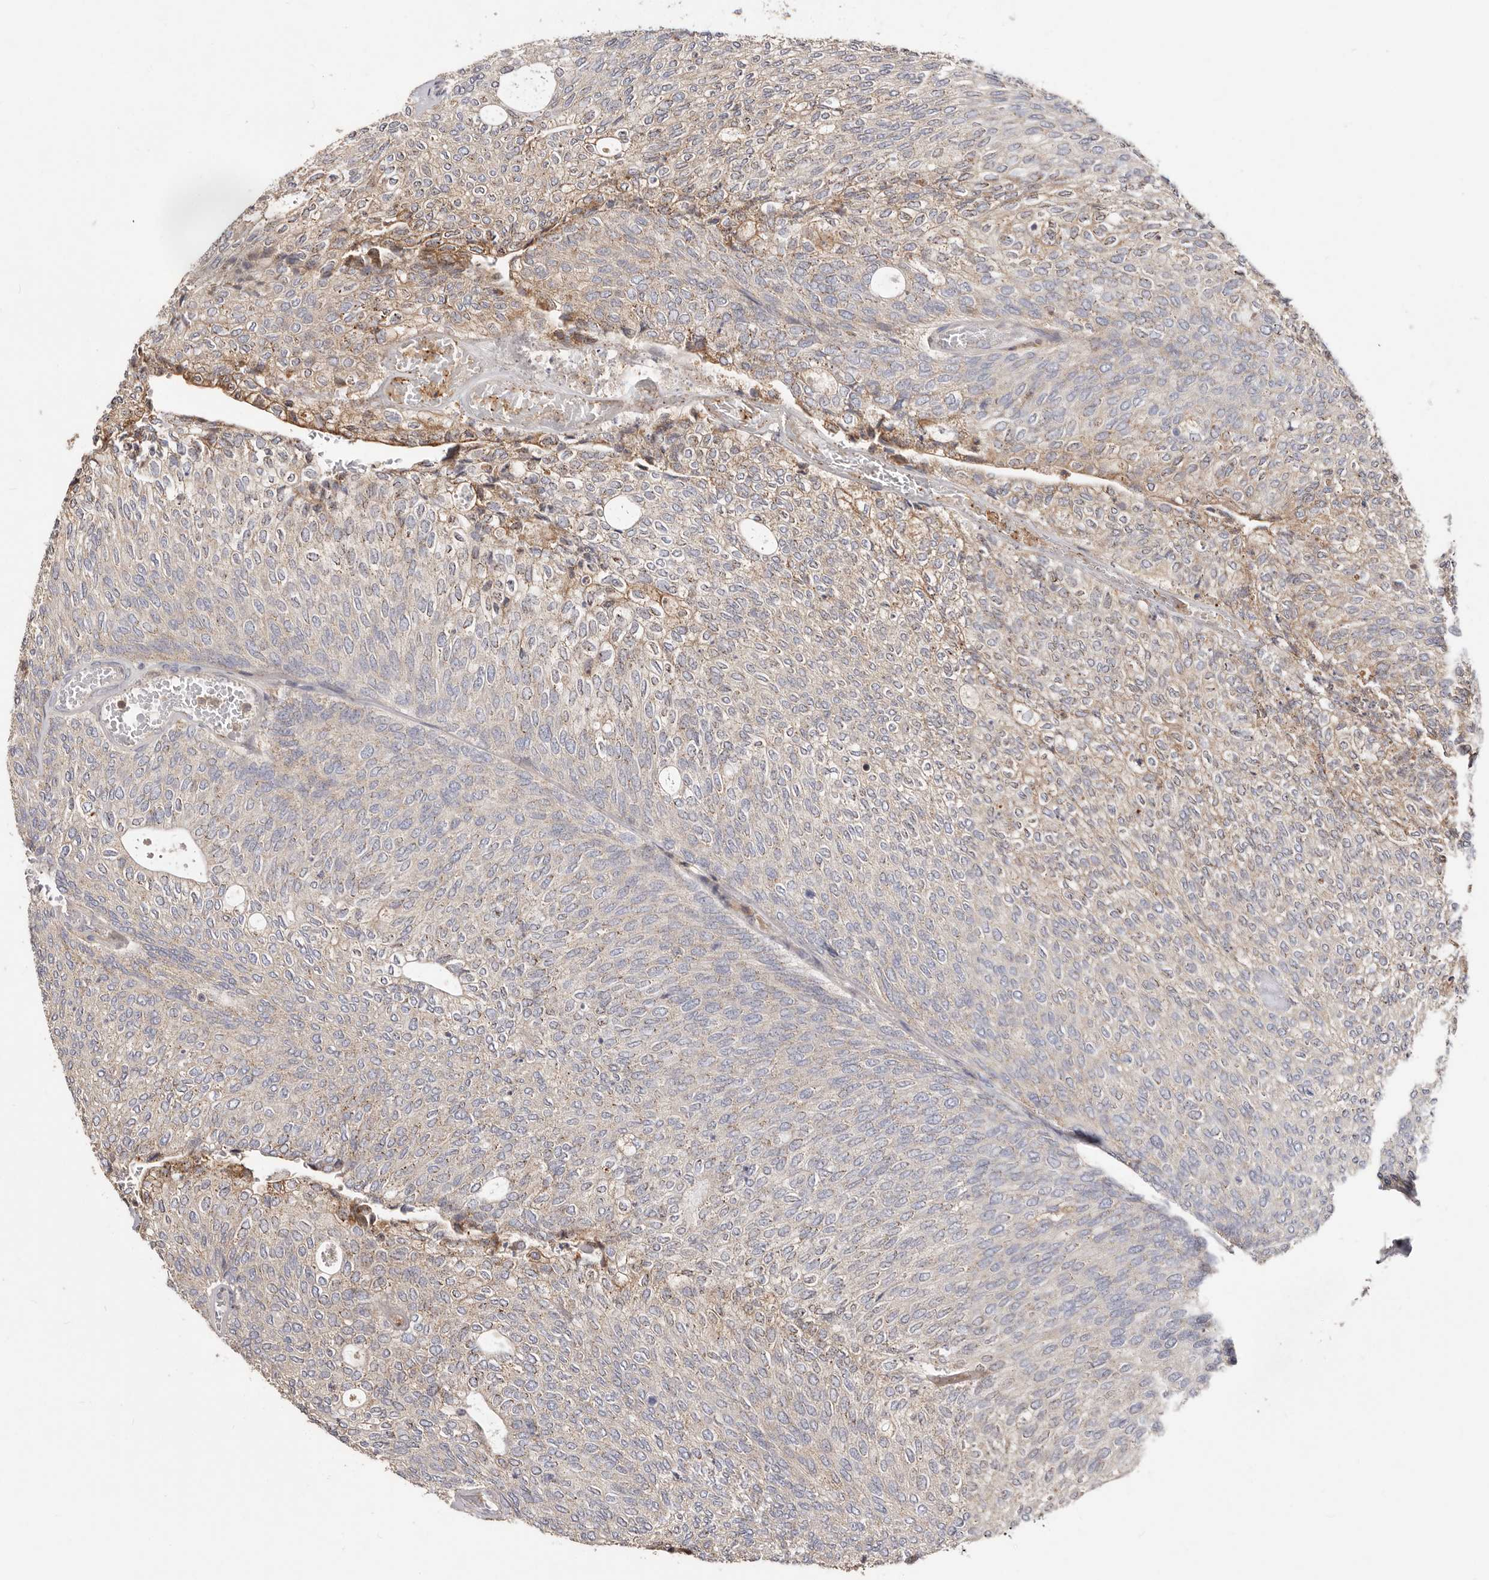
{"staining": {"intensity": "weak", "quantity": "<25%", "location": "cytoplasmic/membranous"}, "tissue": "urothelial cancer", "cell_type": "Tumor cells", "image_type": "cancer", "snomed": [{"axis": "morphology", "description": "Urothelial carcinoma, Low grade"}, {"axis": "topography", "description": "Urinary bladder"}], "caption": "Tumor cells are negative for brown protein staining in urothelial cancer. (DAB immunohistochemistry (IHC) visualized using brightfield microscopy, high magnification).", "gene": "LRRC25", "patient": {"sex": "female", "age": 79}}